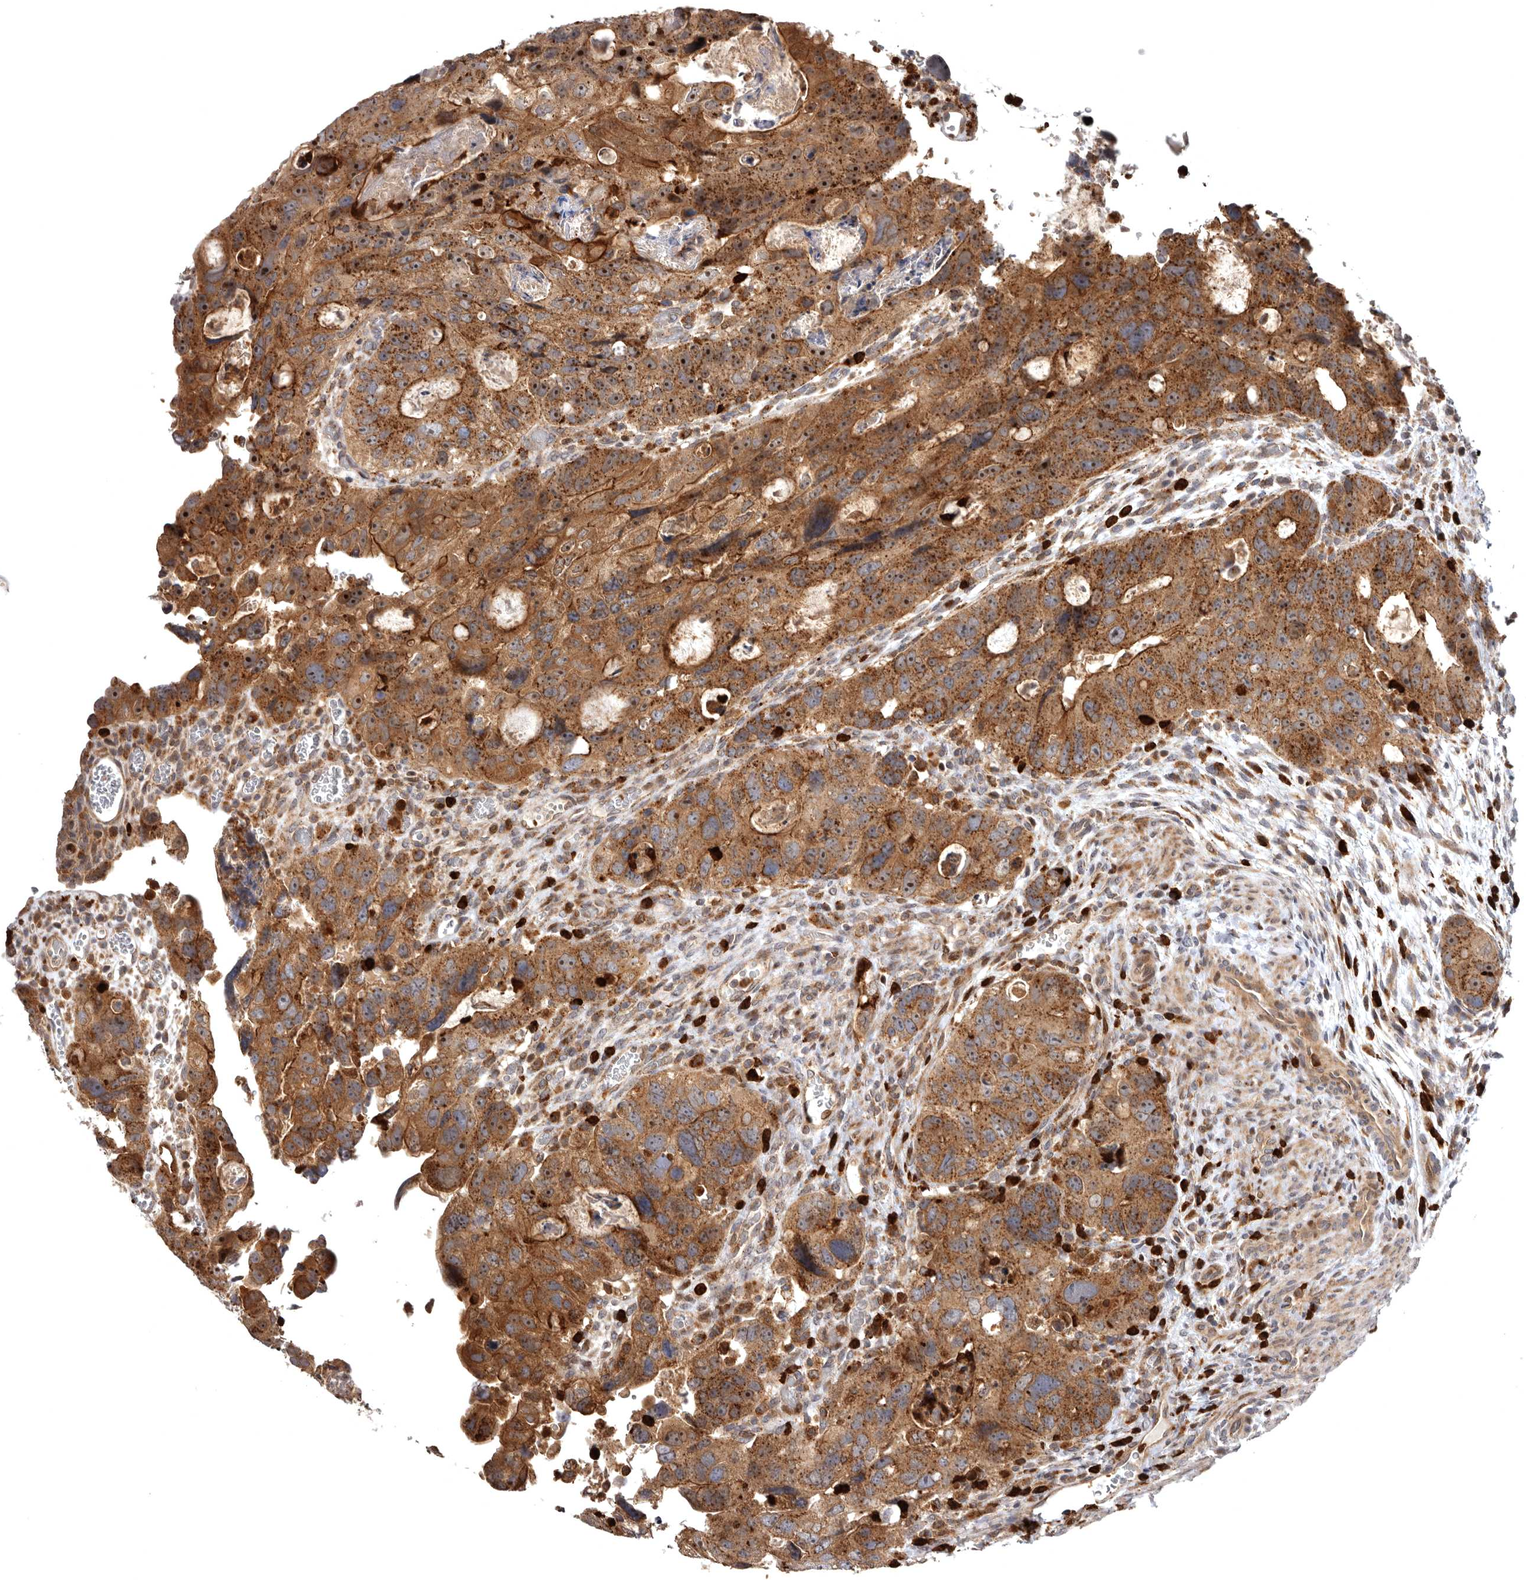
{"staining": {"intensity": "moderate", "quantity": ">75%", "location": "cytoplasmic/membranous,nuclear"}, "tissue": "colorectal cancer", "cell_type": "Tumor cells", "image_type": "cancer", "snomed": [{"axis": "morphology", "description": "Adenocarcinoma, NOS"}, {"axis": "topography", "description": "Rectum"}], "caption": "An immunohistochemistry (IHC) image of neoplastic tissue is shown. Protein staining in brown labels moderate cytoplasmic/membranous and nuclear positivity in colorectal adenocarcinoma within tumor cells. (DAB IHC, brown staining for protein, blue staining for nuclei).", "gene": "FGFR4", "patient": {"sex": "male", "age": 59}}